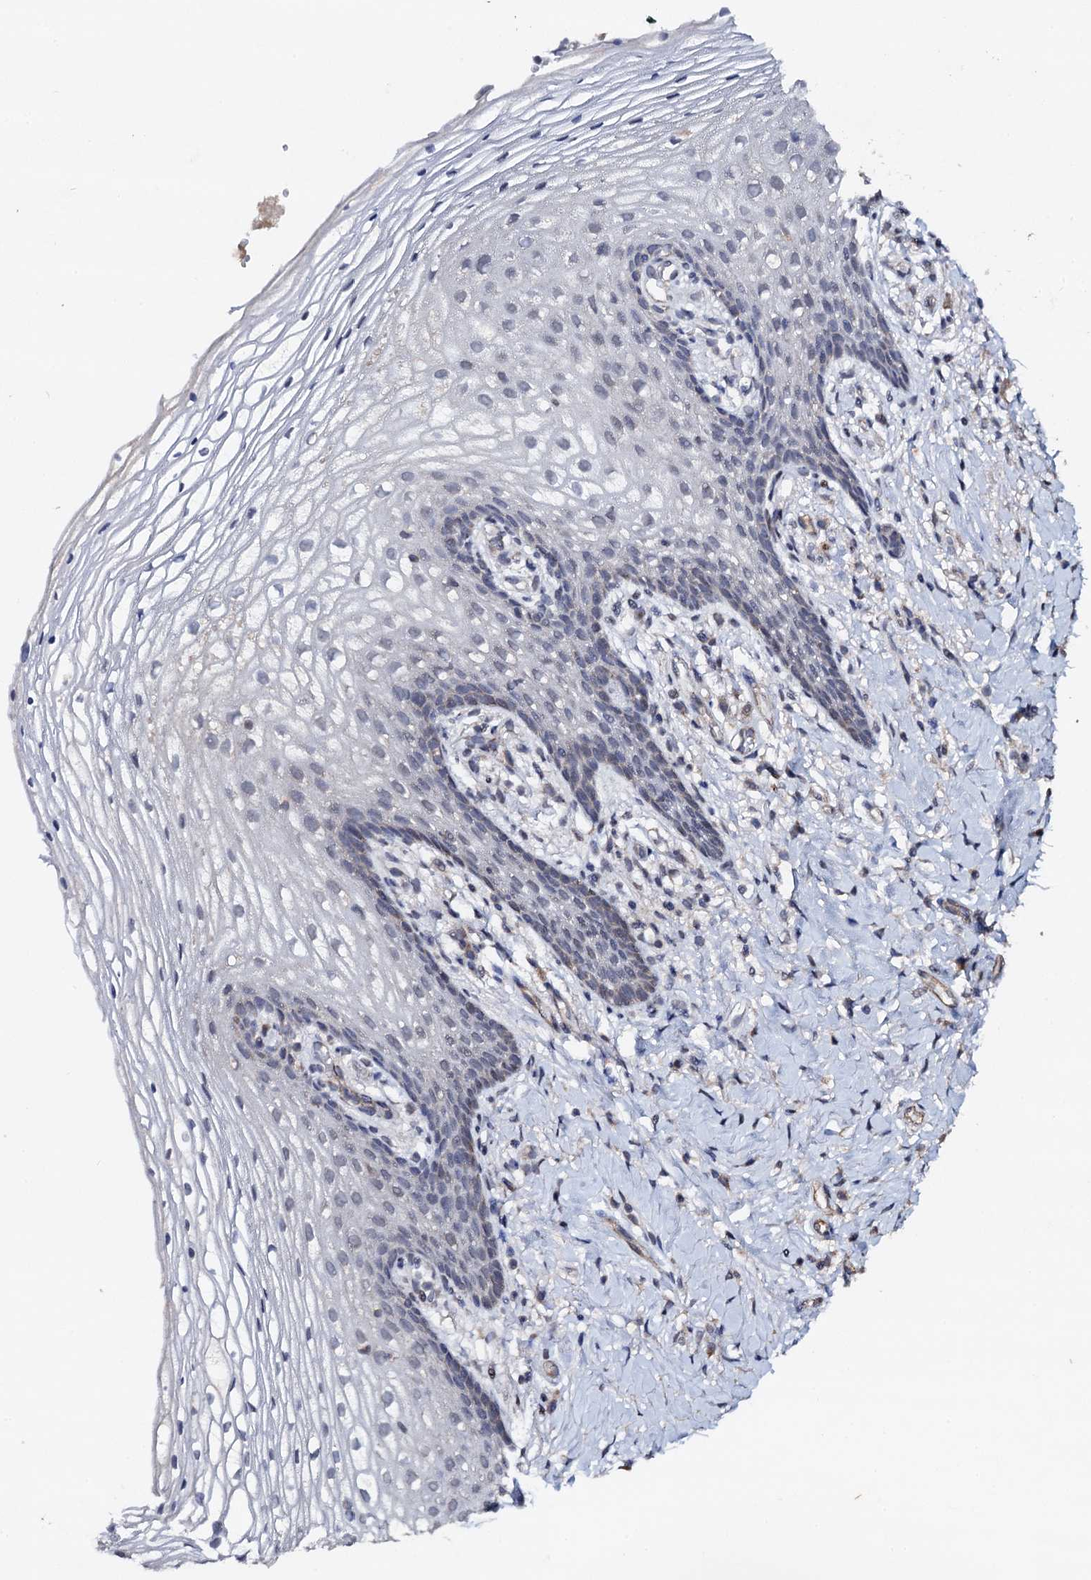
{"staining": {"intensity": "negative", "quantity": "none", "location": "none"}, "tissue": "vagina", "cell_type": "Squamous epithelial cells", "image_type": "normal", "snomed": [{"axis": "morphology", "description": "Normal tissue, NOS"}, {"axis": "topography", "description": "Vagina"}], "caption": "Squamous epithelial cells show no significant expression in normal vagina. (Immunohistochemistry, brightfield microscopy, high magnification).", "gene": "PPTC7", "patient": {"sex": "female", "age": 60}}